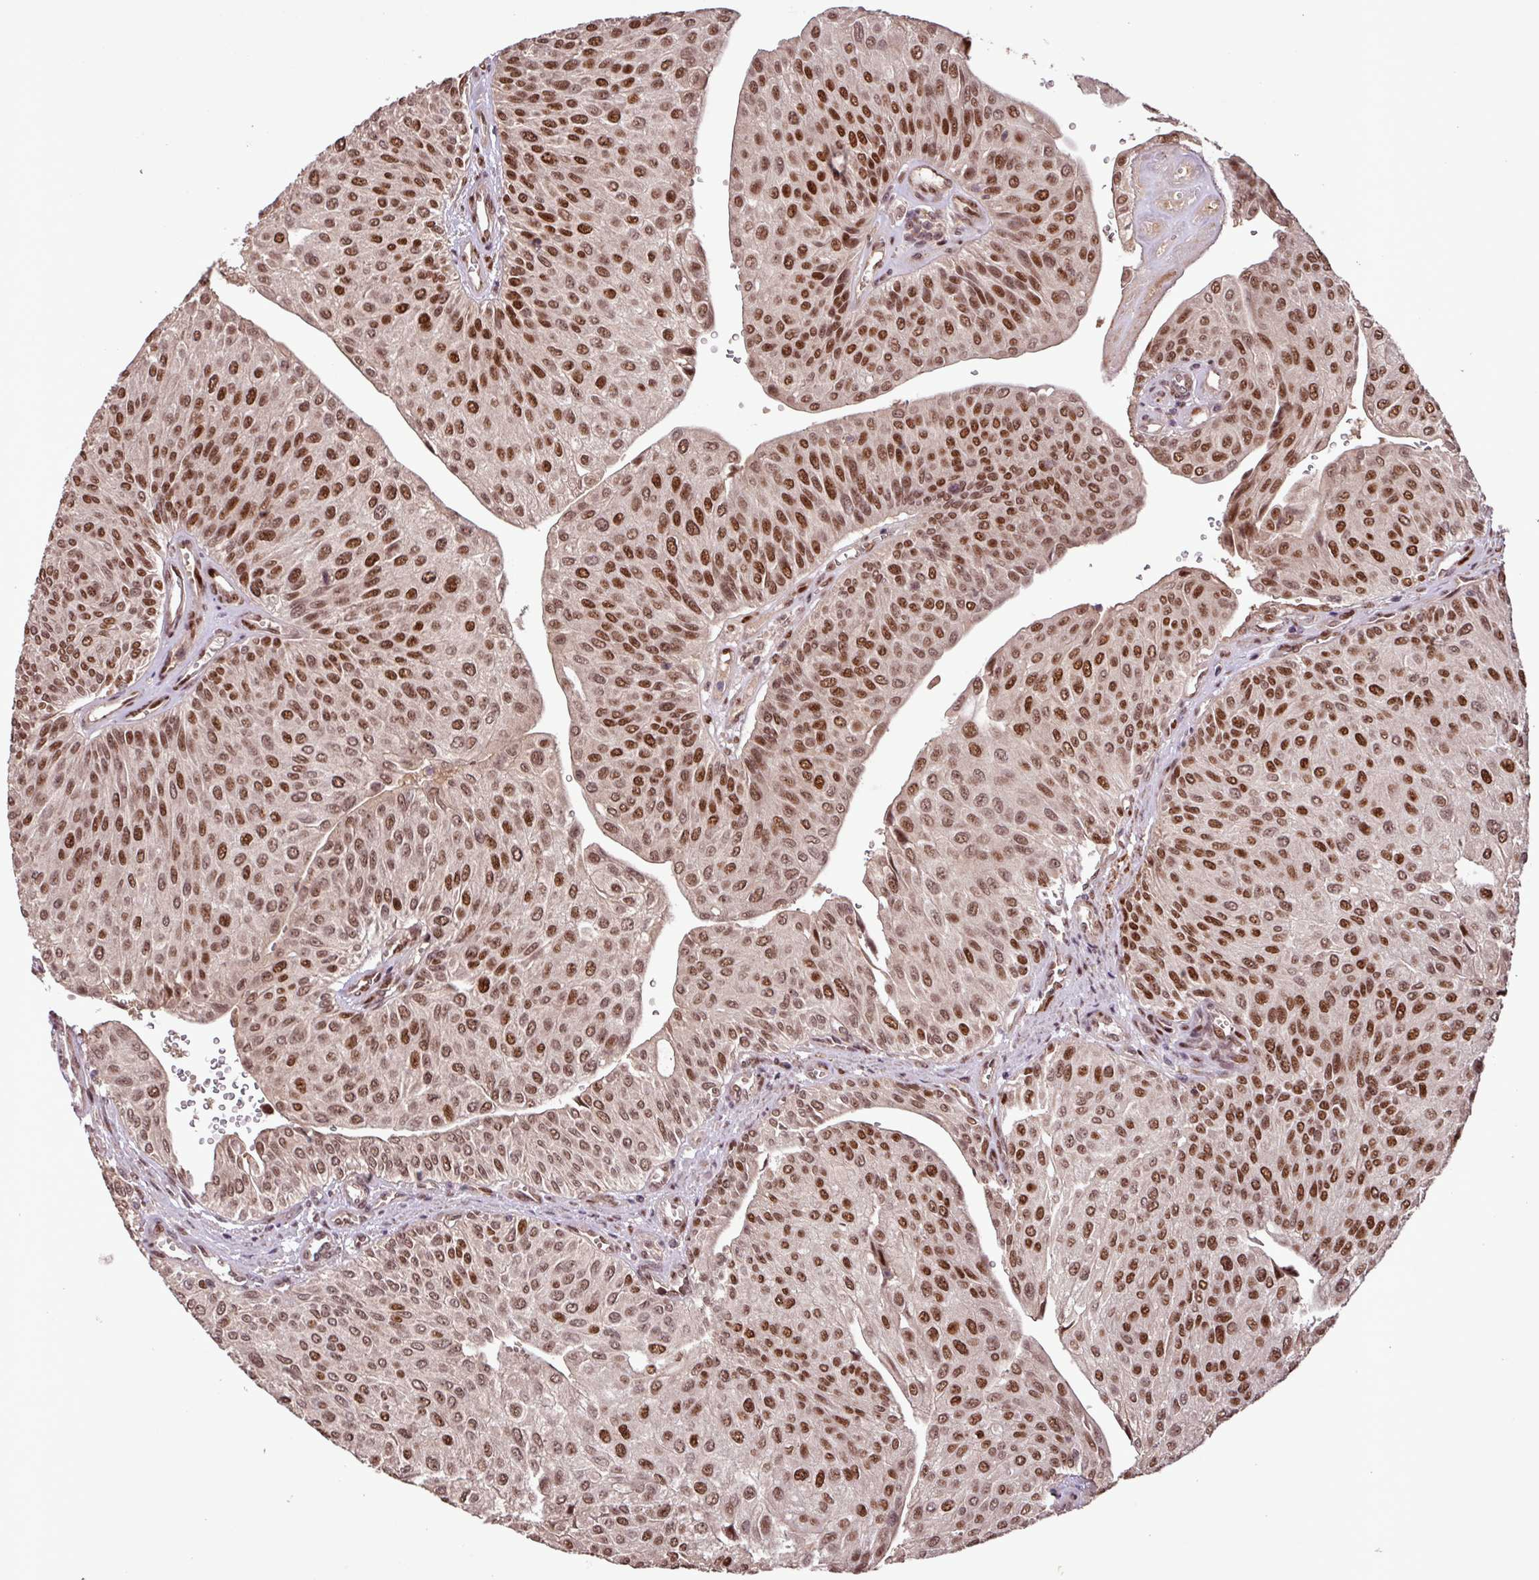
{"staining": {"intensity": "strong", "quantity": ">75%", "location": "nuclear"}, "tissue": "urothelial cancer", "cell_type": "Tumor cells", "image_type": "cancer", "snomed": [{"axis": "morphology", "description": "Urothelial carcinoma, NOS"}, {"axis": "topography", "description": "Urinary bladder"}], "caption": "Protein expression by IHC shows strong nuclear staining in about >75% of tumor cells in urothelial cancer.", "gene": "SLC22A24", "patient": {"sex": "male", "age": 67}}